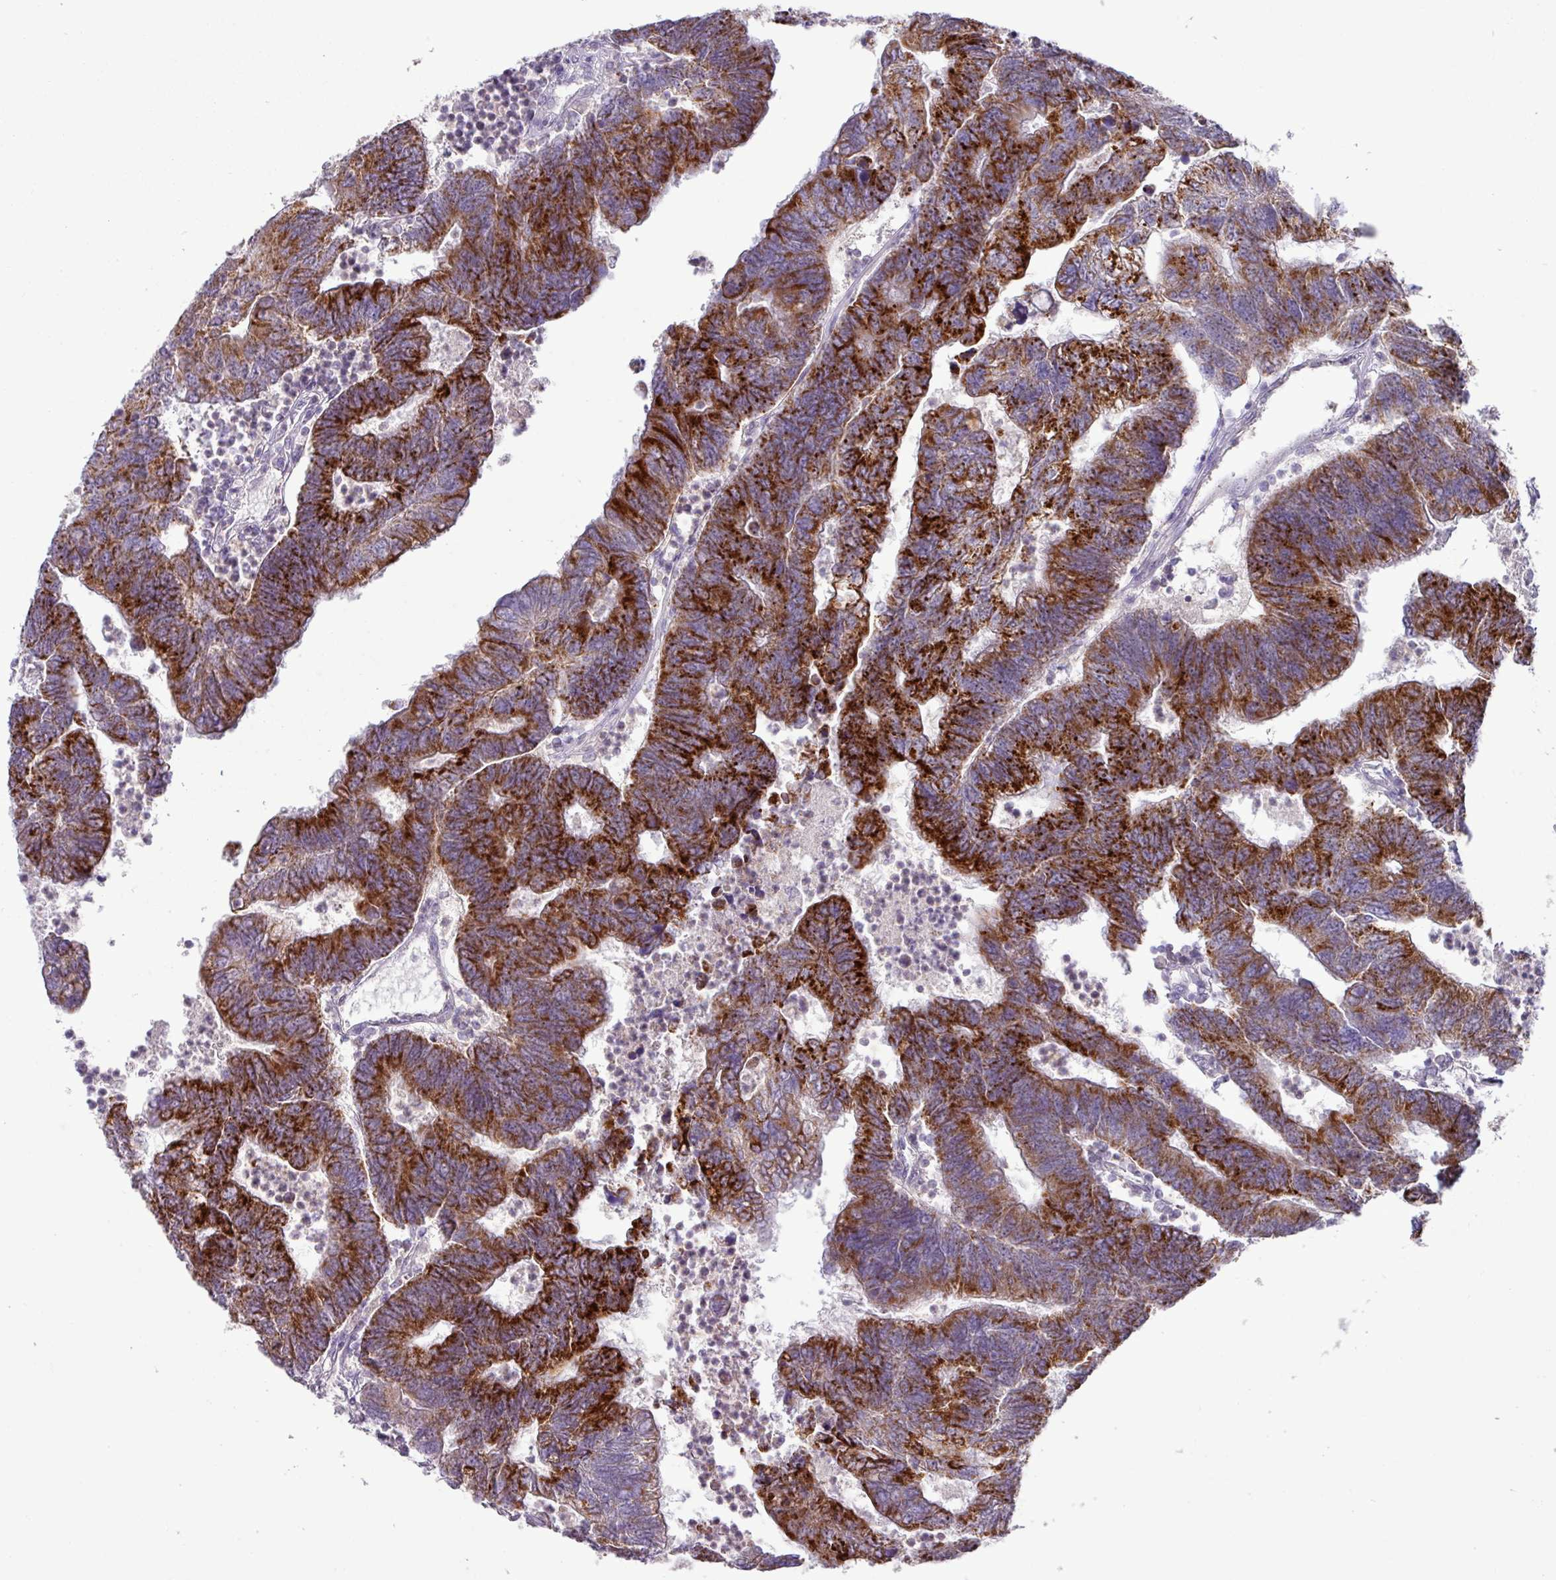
{"staining": {"intensity": "strong", "quantity": ">75%", "location": "cytoplasmic/membranous"}, "tissue": "colorectal cancer", "cell_type": "Tumor cells", "image_type": "cancer", "snomed": [{"axis": "morphology", "description": "Adenocarcinoma, NOS"}, {"axis": "topography", "description": "Colon"}], "caption": "Strong cytoplasmic/membranous staining for a protein is identified in about >75% of tumor cells of colorectal cancer using immunohistochemistry.", "gene": "TRAPPC1", "patient": {"sex": "female", "age": 48}}